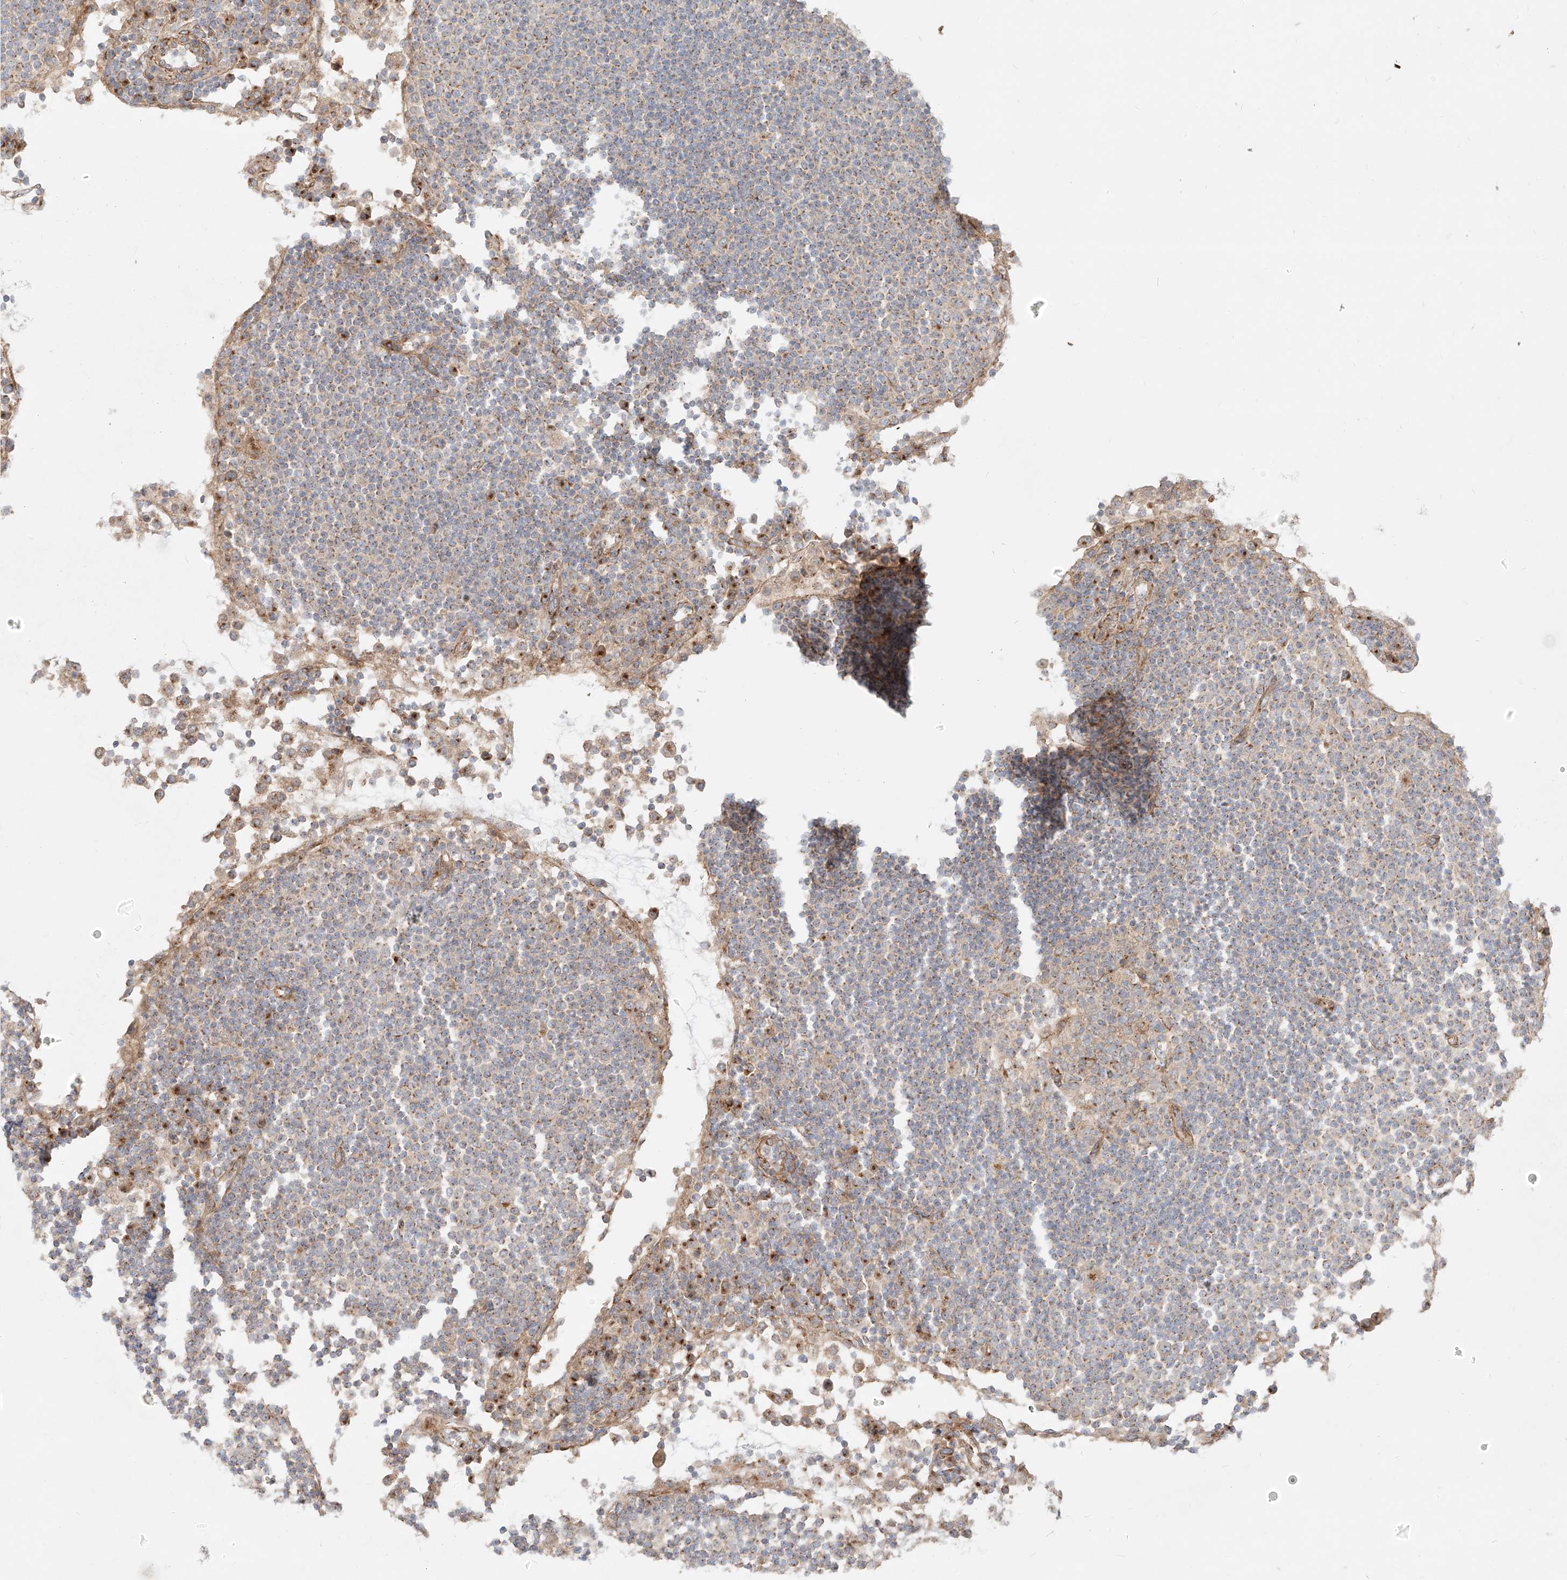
{"staining": {"intensity": "weak", "quantity": "<25%", "location": "cytoplasmic/membranous"}, "tissue": "lymph node", "cell_type": "Germinal center cells", "image_type": "normal", "snomed": [{"axis": "morphology", "description": "Normal tissue, NOS"}, {"axis": "topography", "description": "Lymph node"}], "caption": "A high-resolution image shows immunohistochemistry staining of unremarkable lymph node, which shows no significant staining in germinal center cells.", "gene": "ZNF287", "patient": {"sex": "female", "age": 53}}